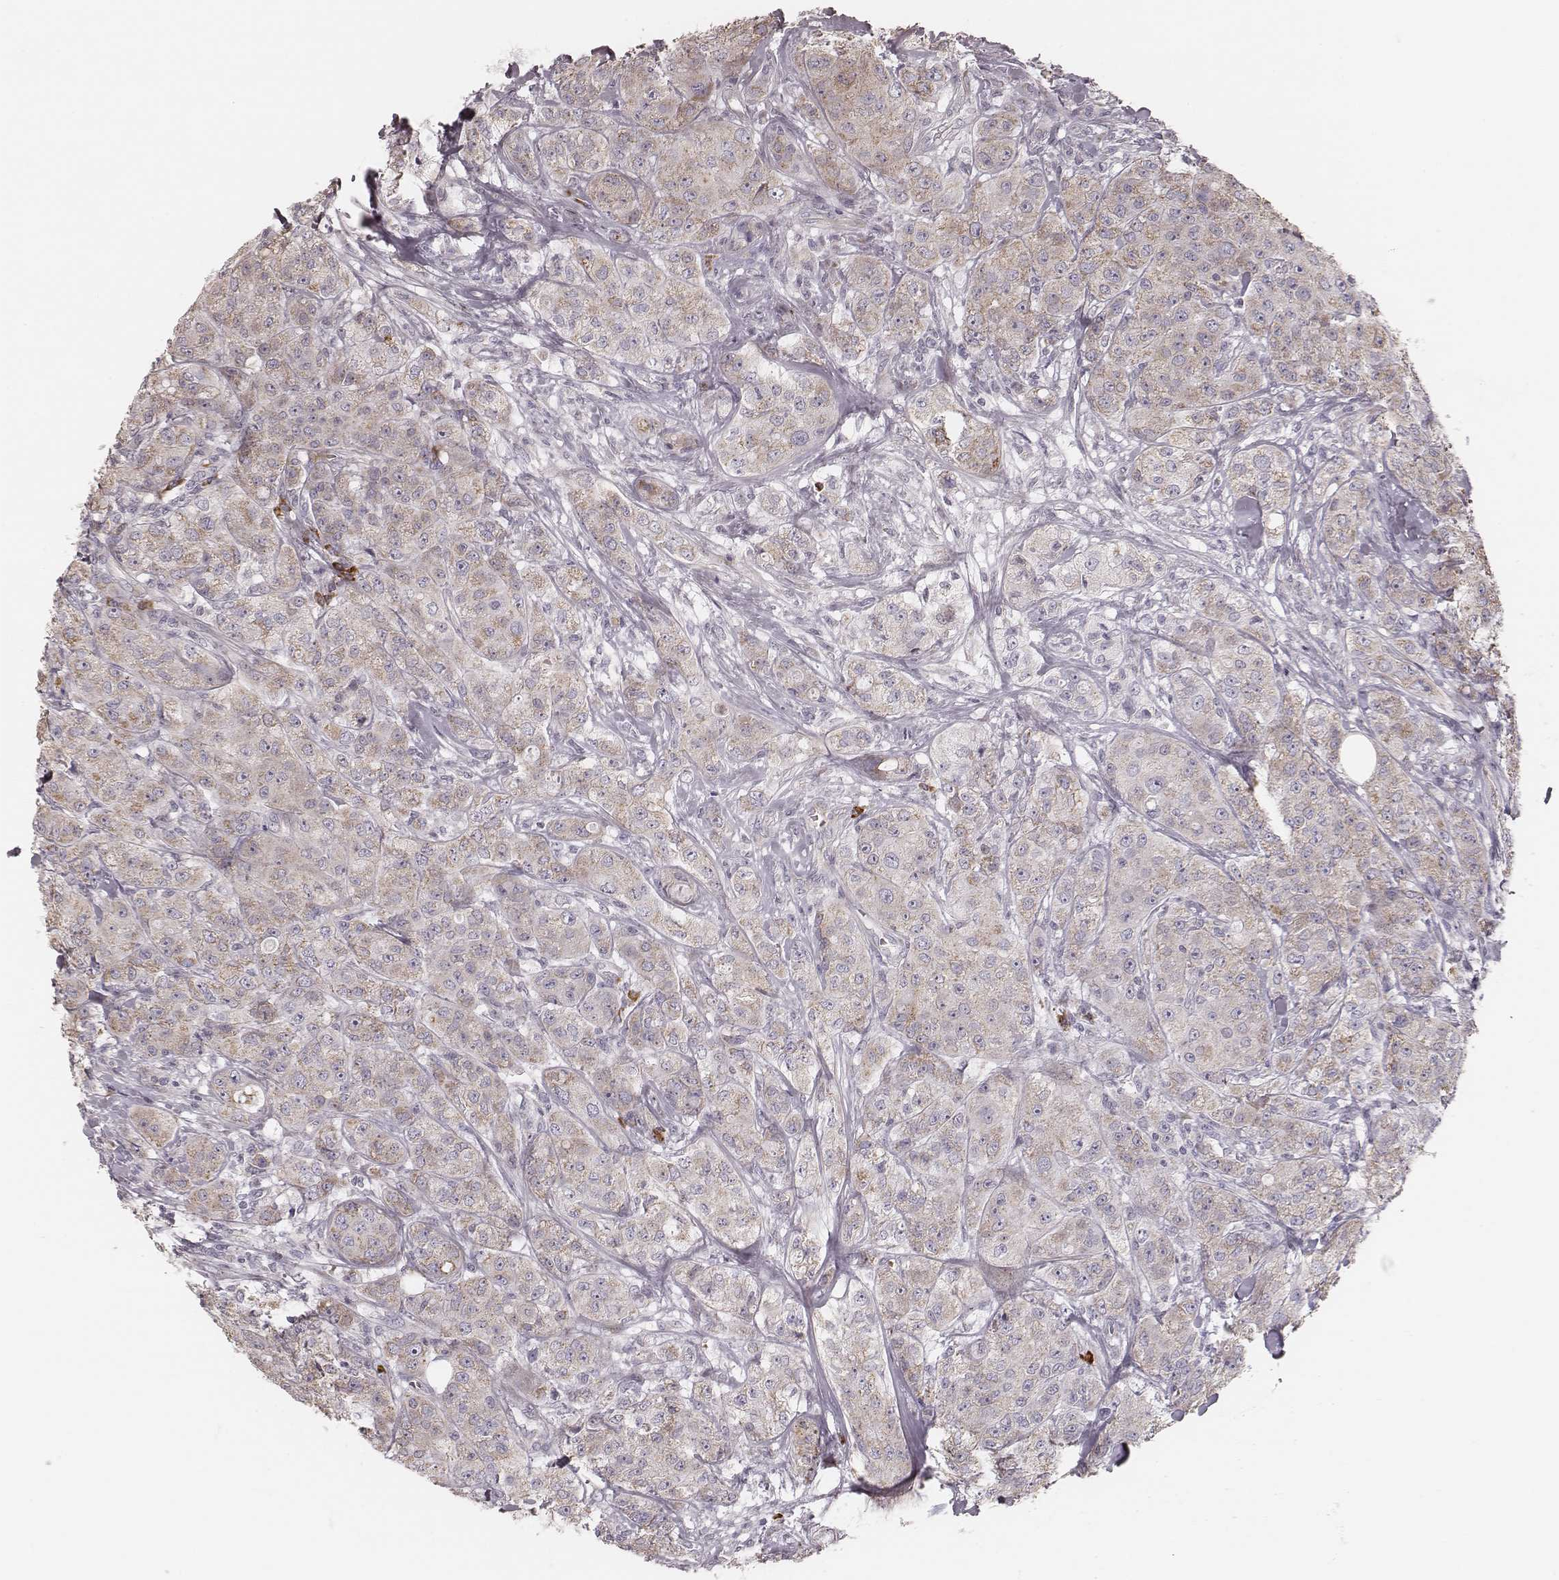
{"staining": {"intensity": "moderate", "quantity": "<25%", "location": "cytoplasmic/membranous"}, "tissue": "breast cancer", "cell_type": "Tumor cells", "image_type": "cancer", "snomed": [{"axis": "morphology", "description": "Duct carcinoma"}, {"axis": "topography", "description": "Breast"}], "caption": "IHC image of human breast cancer (intraductal carcinoma) stained for a protein (brown), which exhibits low levels of moderate cytoplasmic/membranous staining in about <25% of tumor cells.", "gene": "KIF5C", "patient": {"sex": "female", "age": 43}}